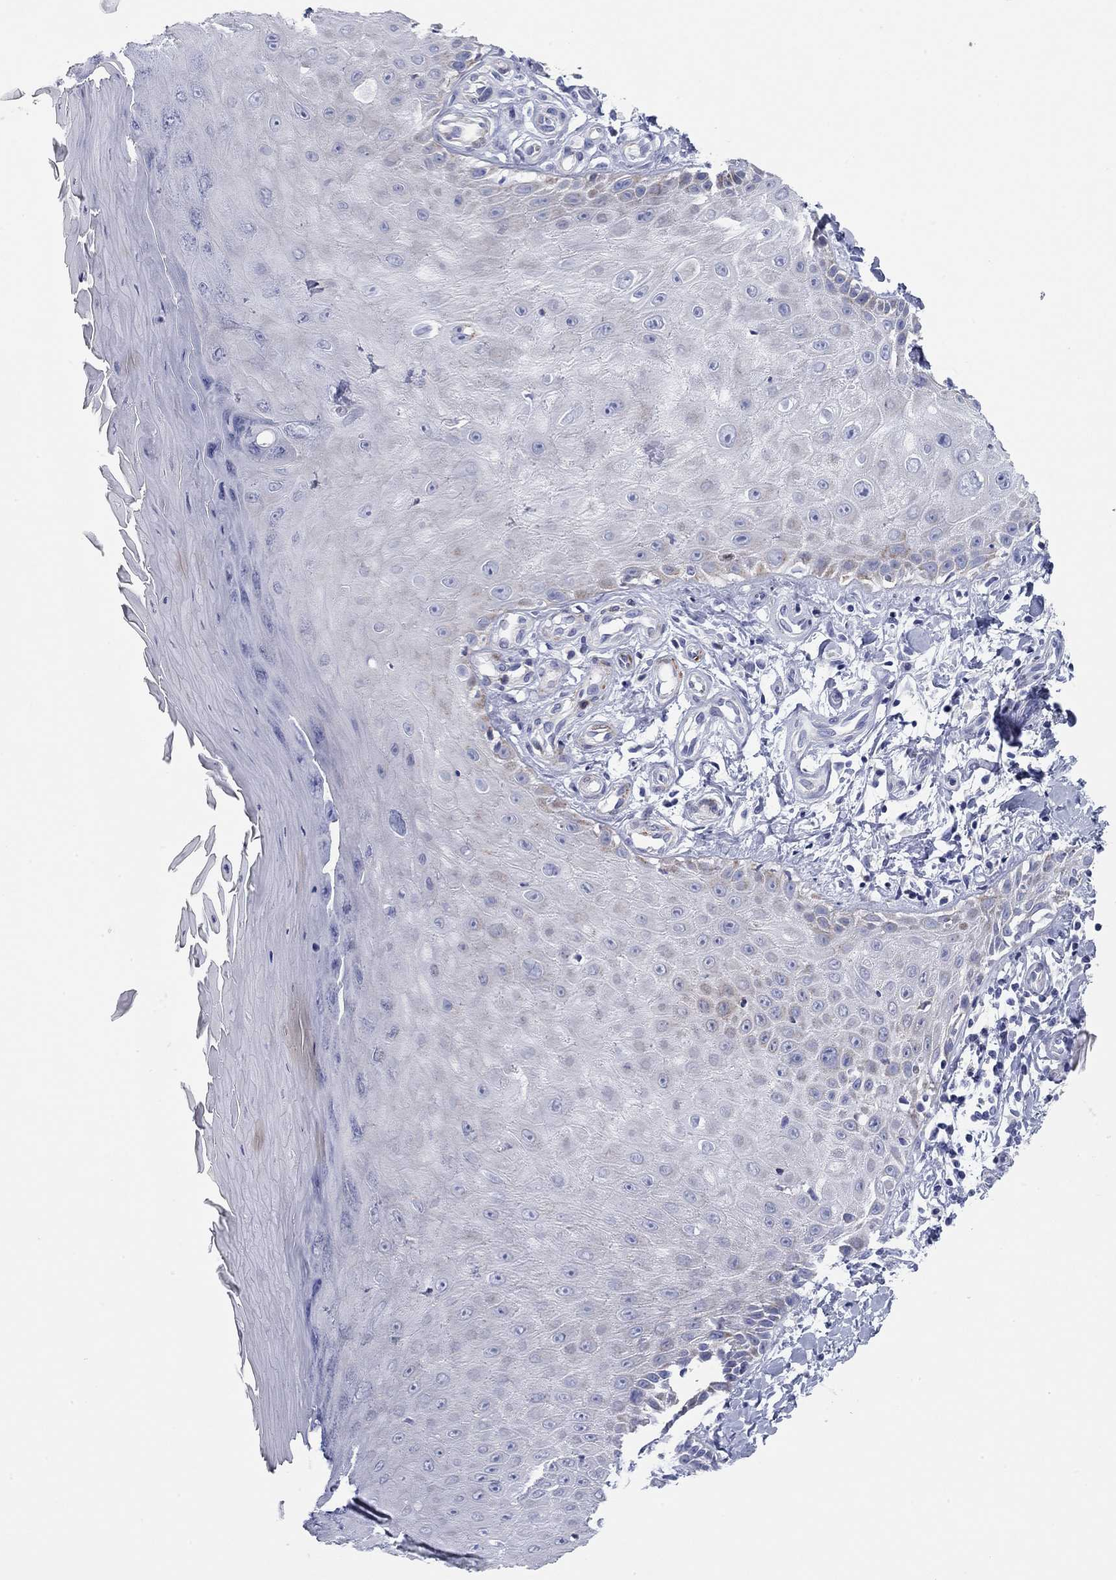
{"staining": {"intensity": "negative", "quantity": "none", "location": "none"}, "tissue": "skin", "cell_type": "Fibroblasts", "image_type": "normal", "snomed": [{"axis": "morphology", "description": "Normal tissue, NOS"}, {"axis": "morphology", "description": "Inflammation, NOS"}, {"axis": "morphology", "description": "Fibrosis, NOS"}, {"axis": "topography", "description": "Skin"}], "caption": "Histopathology image shows no significant protein positivity in fibroblasts of normal skin.", "gene": "CHI3L2", "patient": {"sex": "male", "age": 71}}